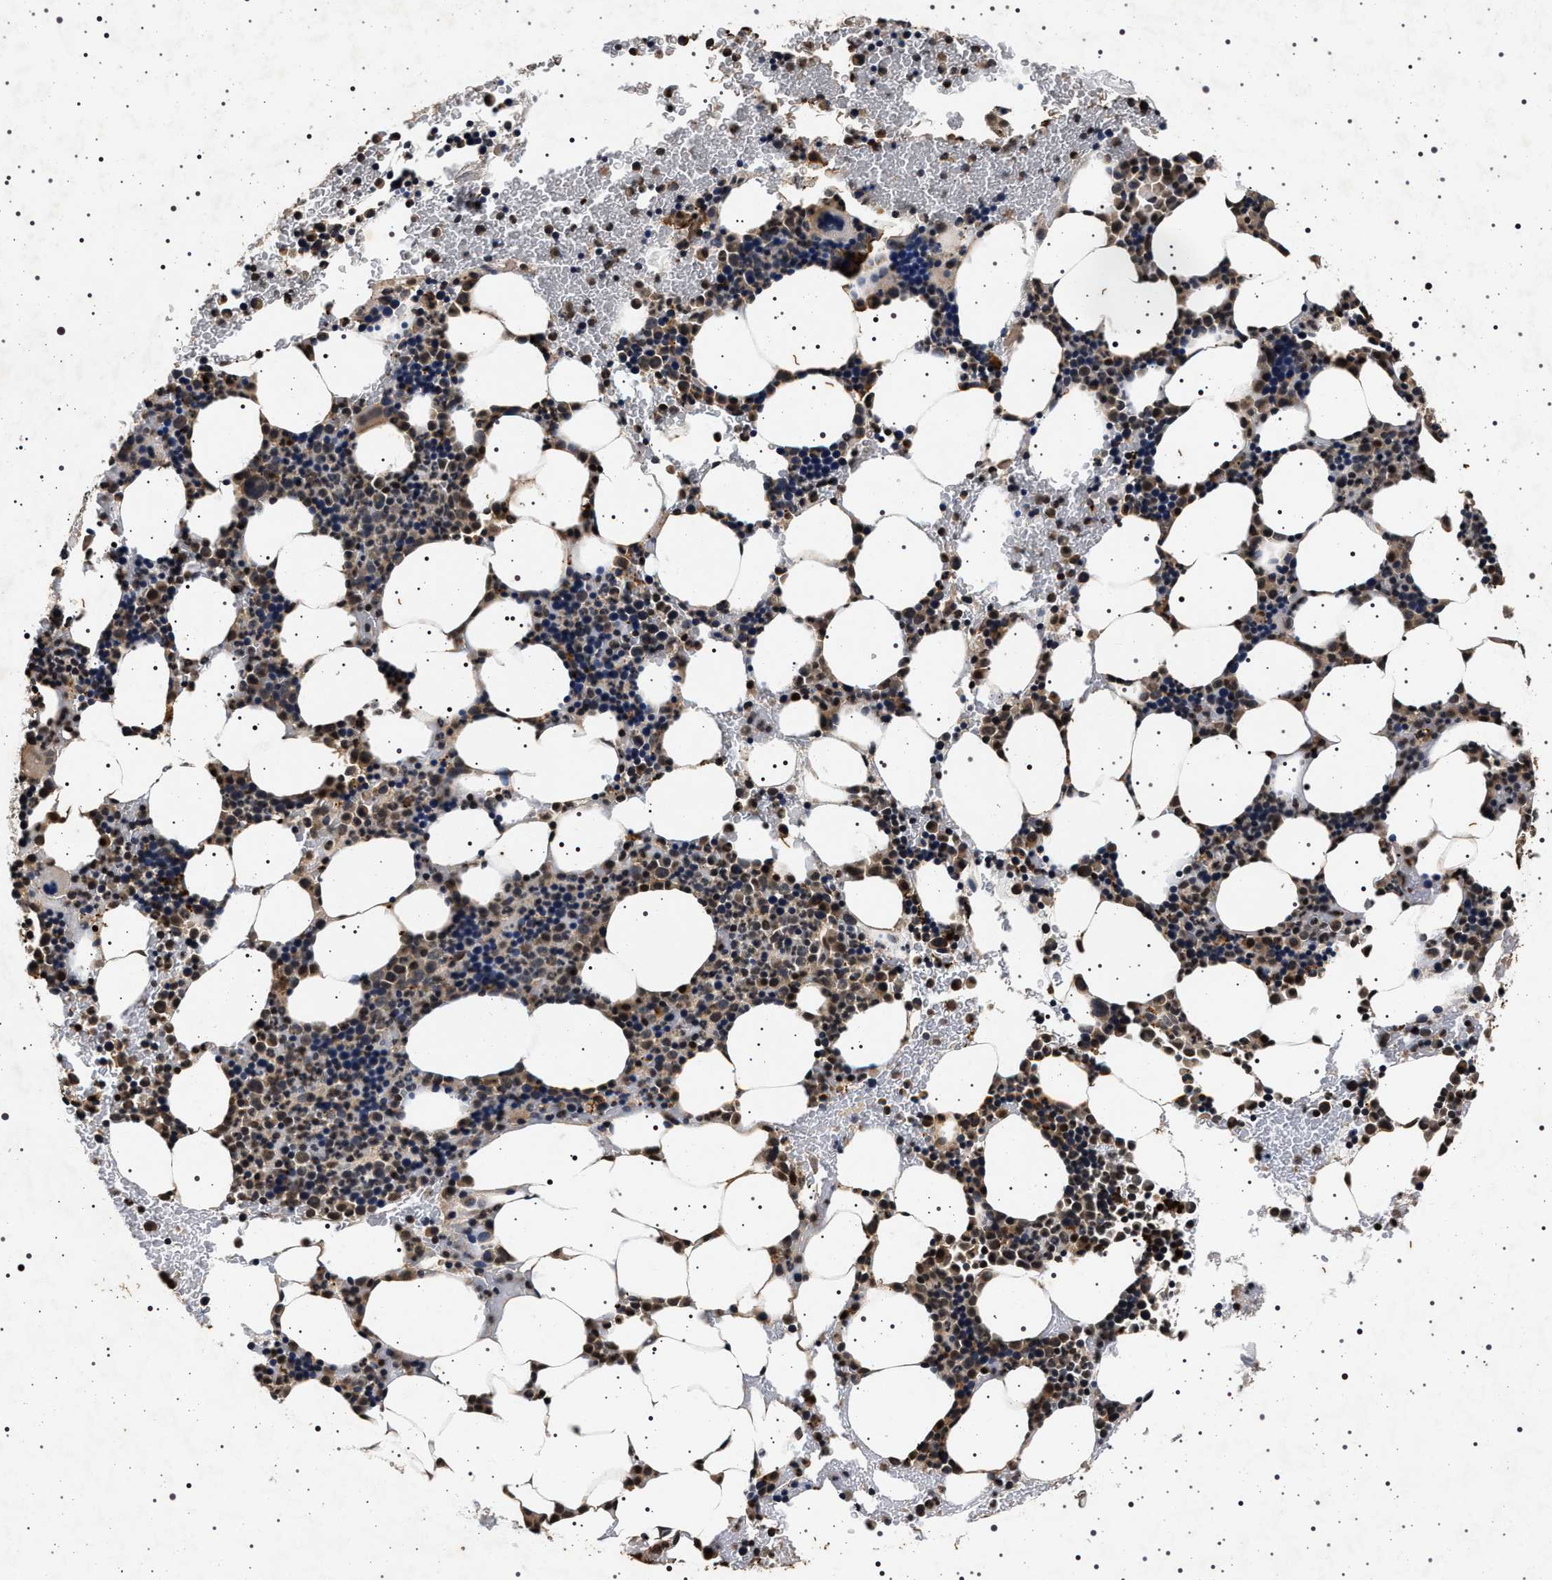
{"staining": {"intensity": "strong", "quantity": "25%-75%", "location": "nuclear"}, "tissue": "bone marrow", "cell_type": "Hematopoietic cells", "image_type": "normal", "snomed": [{"axis": "morphology", "description": "Normal tissue, NOS"}, {"axis": "morphology", "description": "Inflammation, NOS"}, {"axis": "topography", "description": "Bone marrow"}], "caption": "Protein expression by IHC shows strong nuclear staining in about 25%-75% of hematopoietic cells in unremarkable bone marrow. (DAB IHC with brightfield microscopy, high magnification).", "gene": "CDKN1B", "patient": {"sex": "female", "age": 70}}